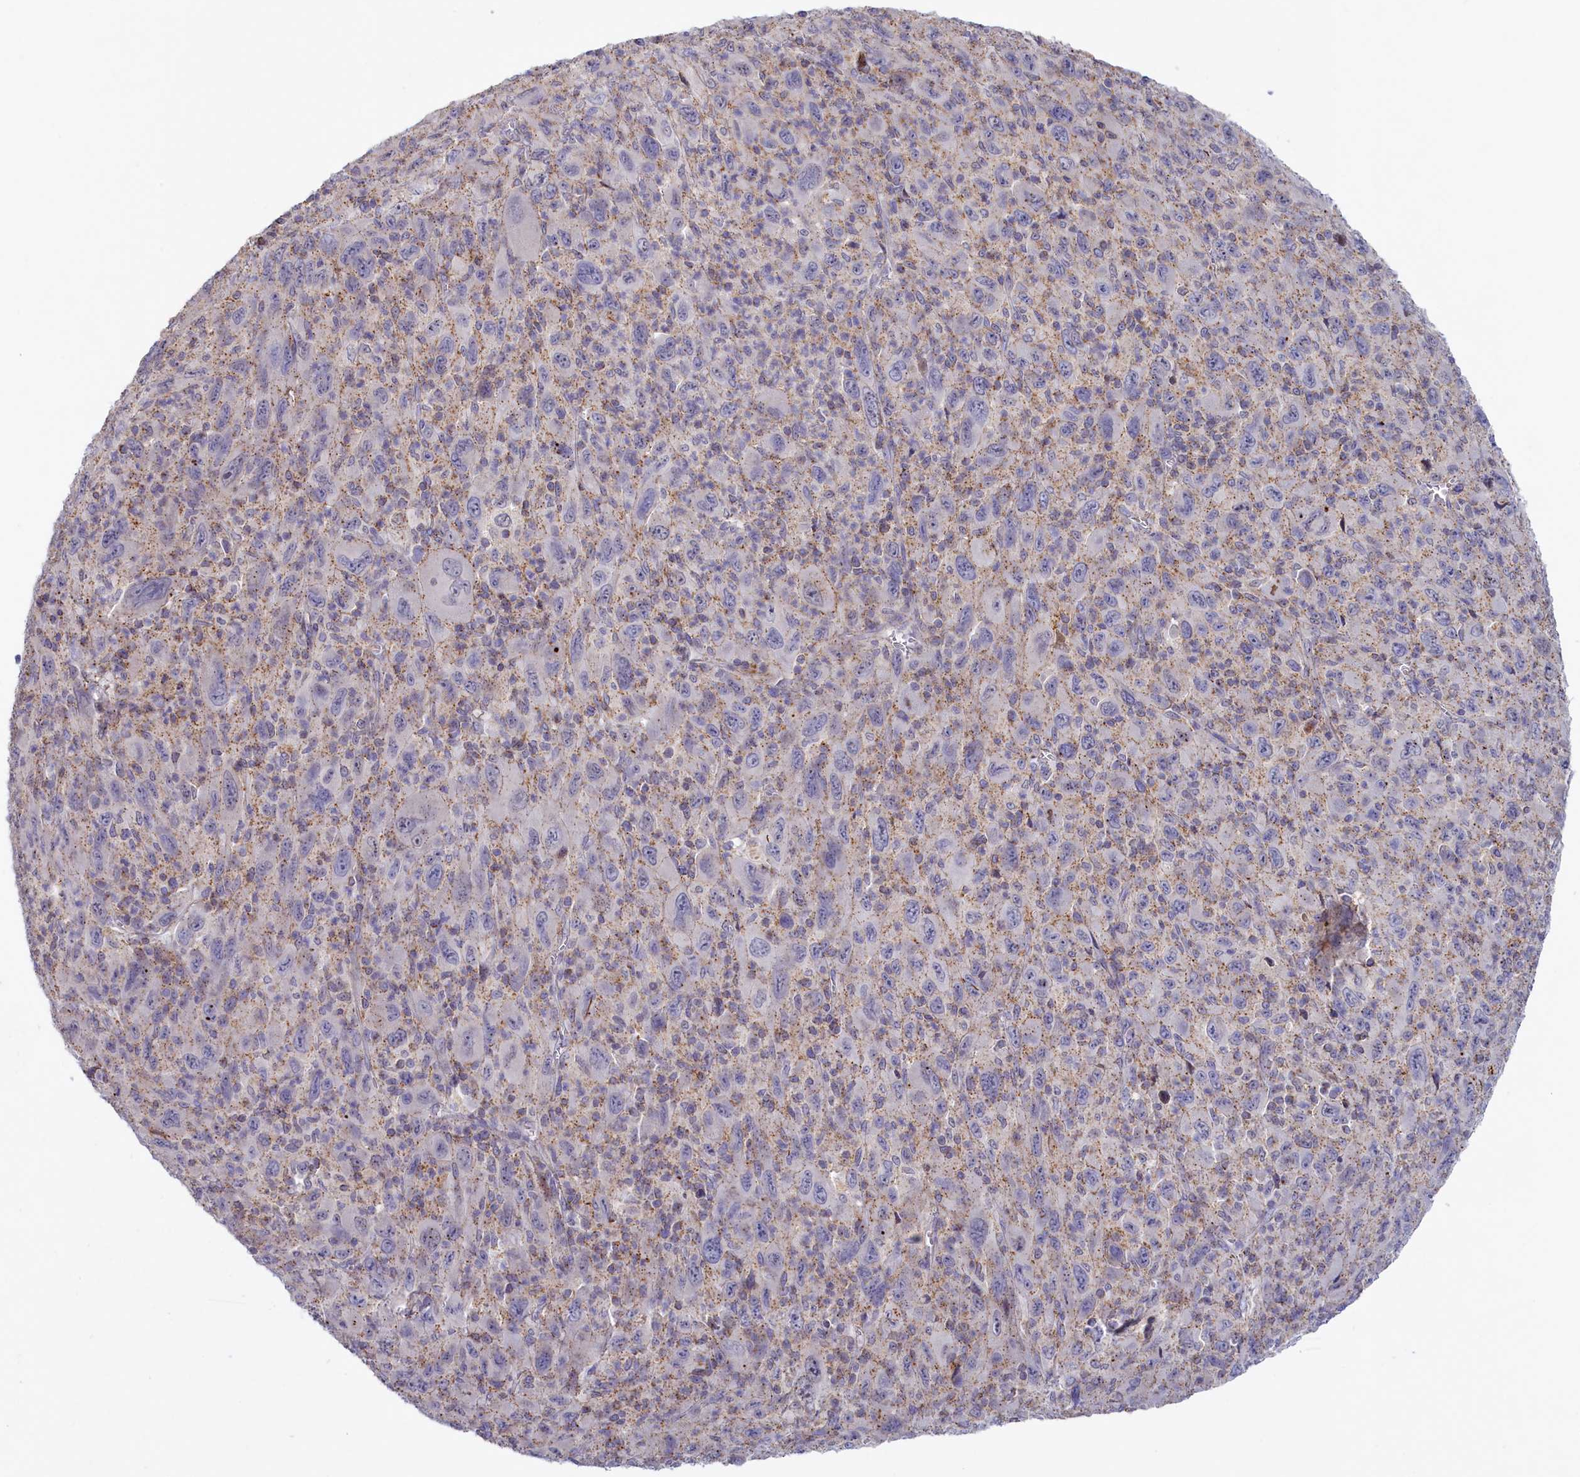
{"staining": {"intensity": "negative", "quantity": "none", "location": "none"}, "tissue": "melanoma", "cell_type": "Tumor cells", "image_type": "cancer", "snomed": [{"axis": "morphology", "description": "Malignant melanoma, Metastatic site"}, {"axis": "topography", "description": "Skin"}], "caption": "Malignant melanoma (metastatic site) stained for a protein using IHC shows no positivity tumor cells.", "gene": "HYKK", "patient": {"sex": "female", "age": 56}}